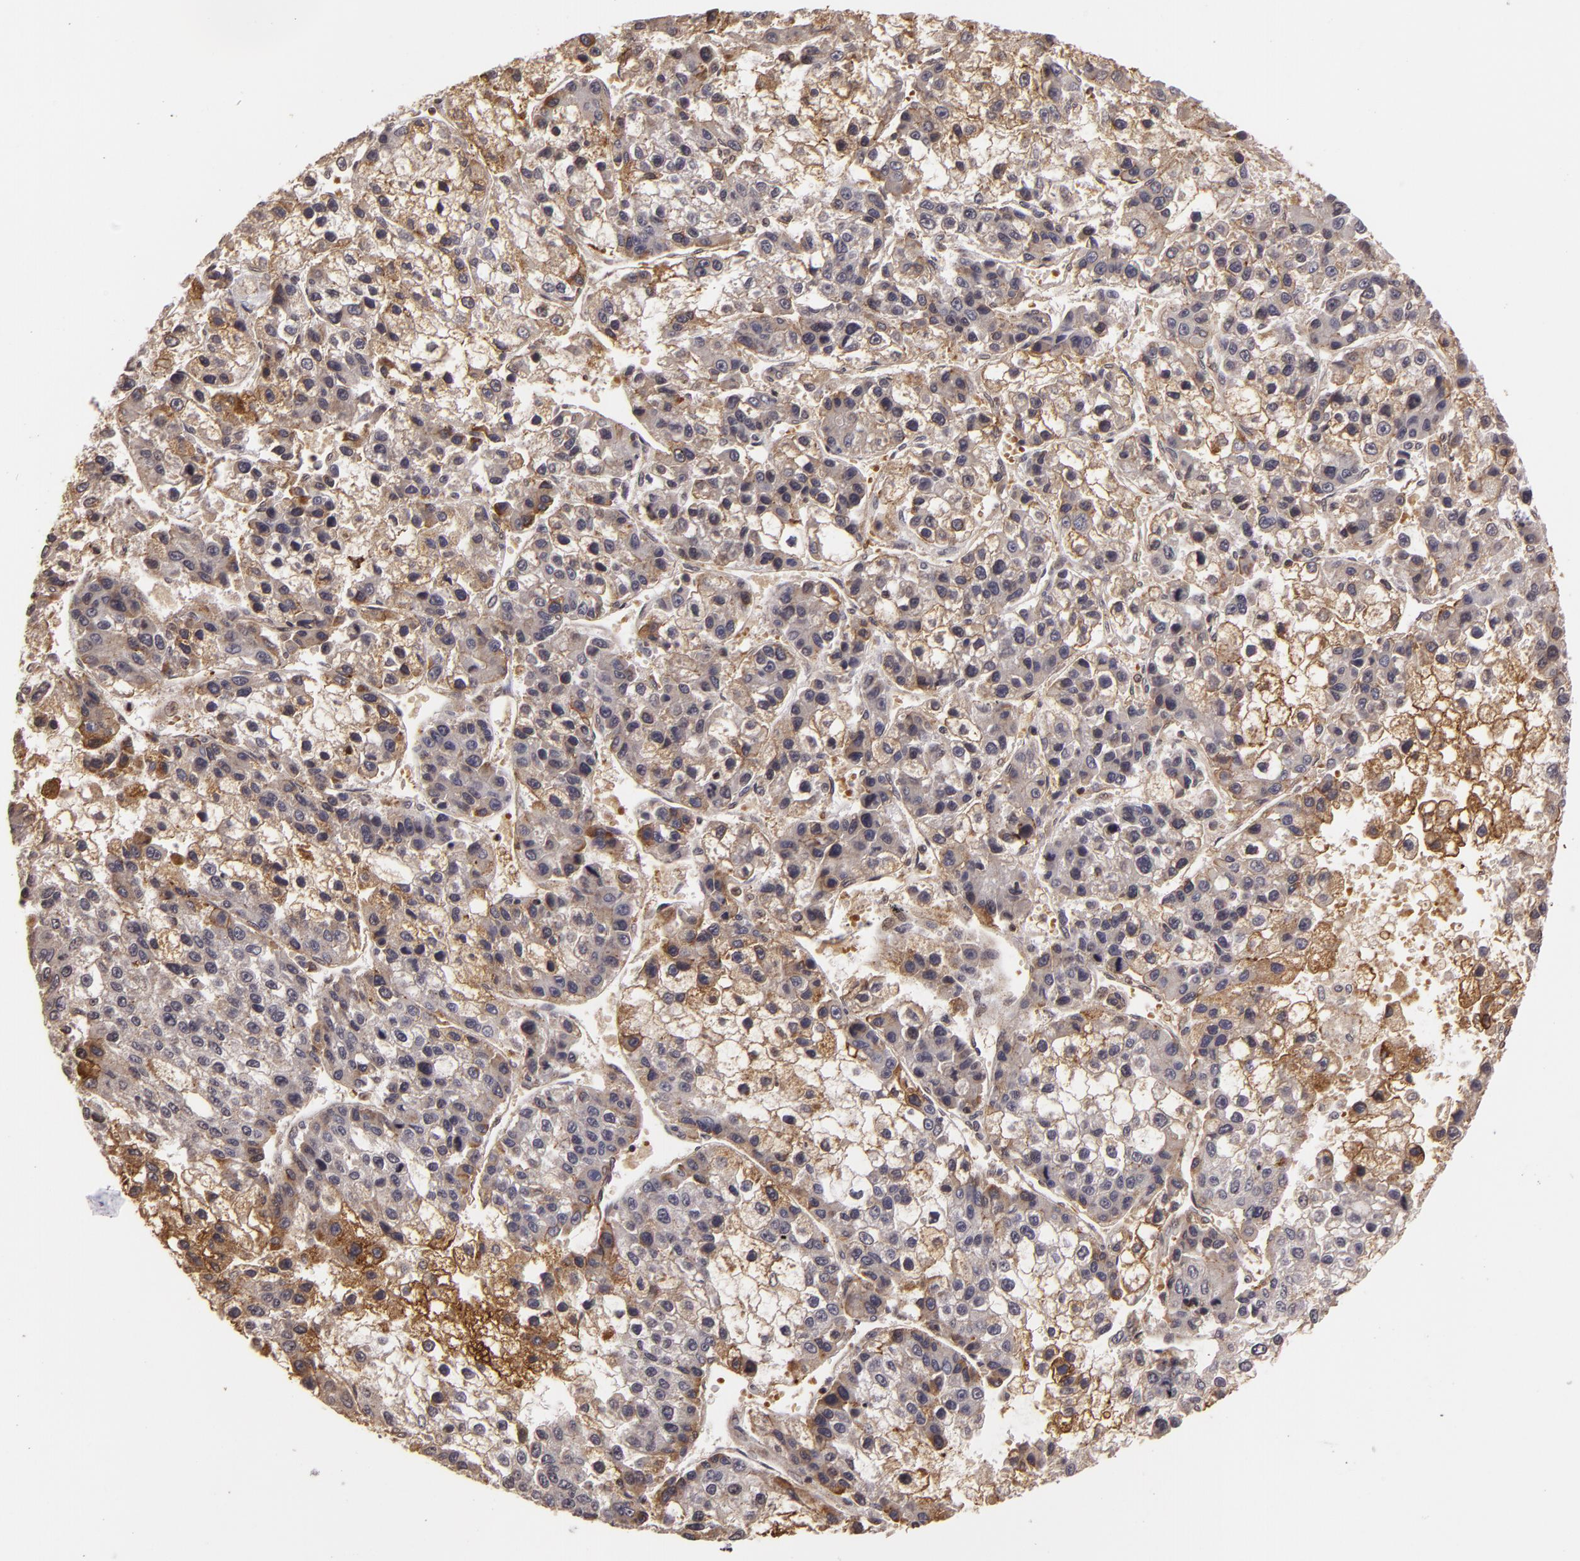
{"staining": {"intensity": "weak", "quantity": "25%-75%", "location": "cytoplasmic/membranous"}, "tissue": "liver cancer", "cell_type": "Tumor cells", "image_type": "cancer", "snomed": [{"axis": "morphology", "description": "Carcinoma, Hepatocellular, NOS"}, {"axis": "topography", "description": "Liver"}], "caption": "DAB immunohistochemical staining of liver cancer (hepatocellular carcinoma) reveals weak cytoplasmic/membranous protein positivity in approximately 25%-75% of tumor cells. Nuclei are stained in blue.", "gene": "ZBTB33", "patient": {"sex": "female", "age": 66}}